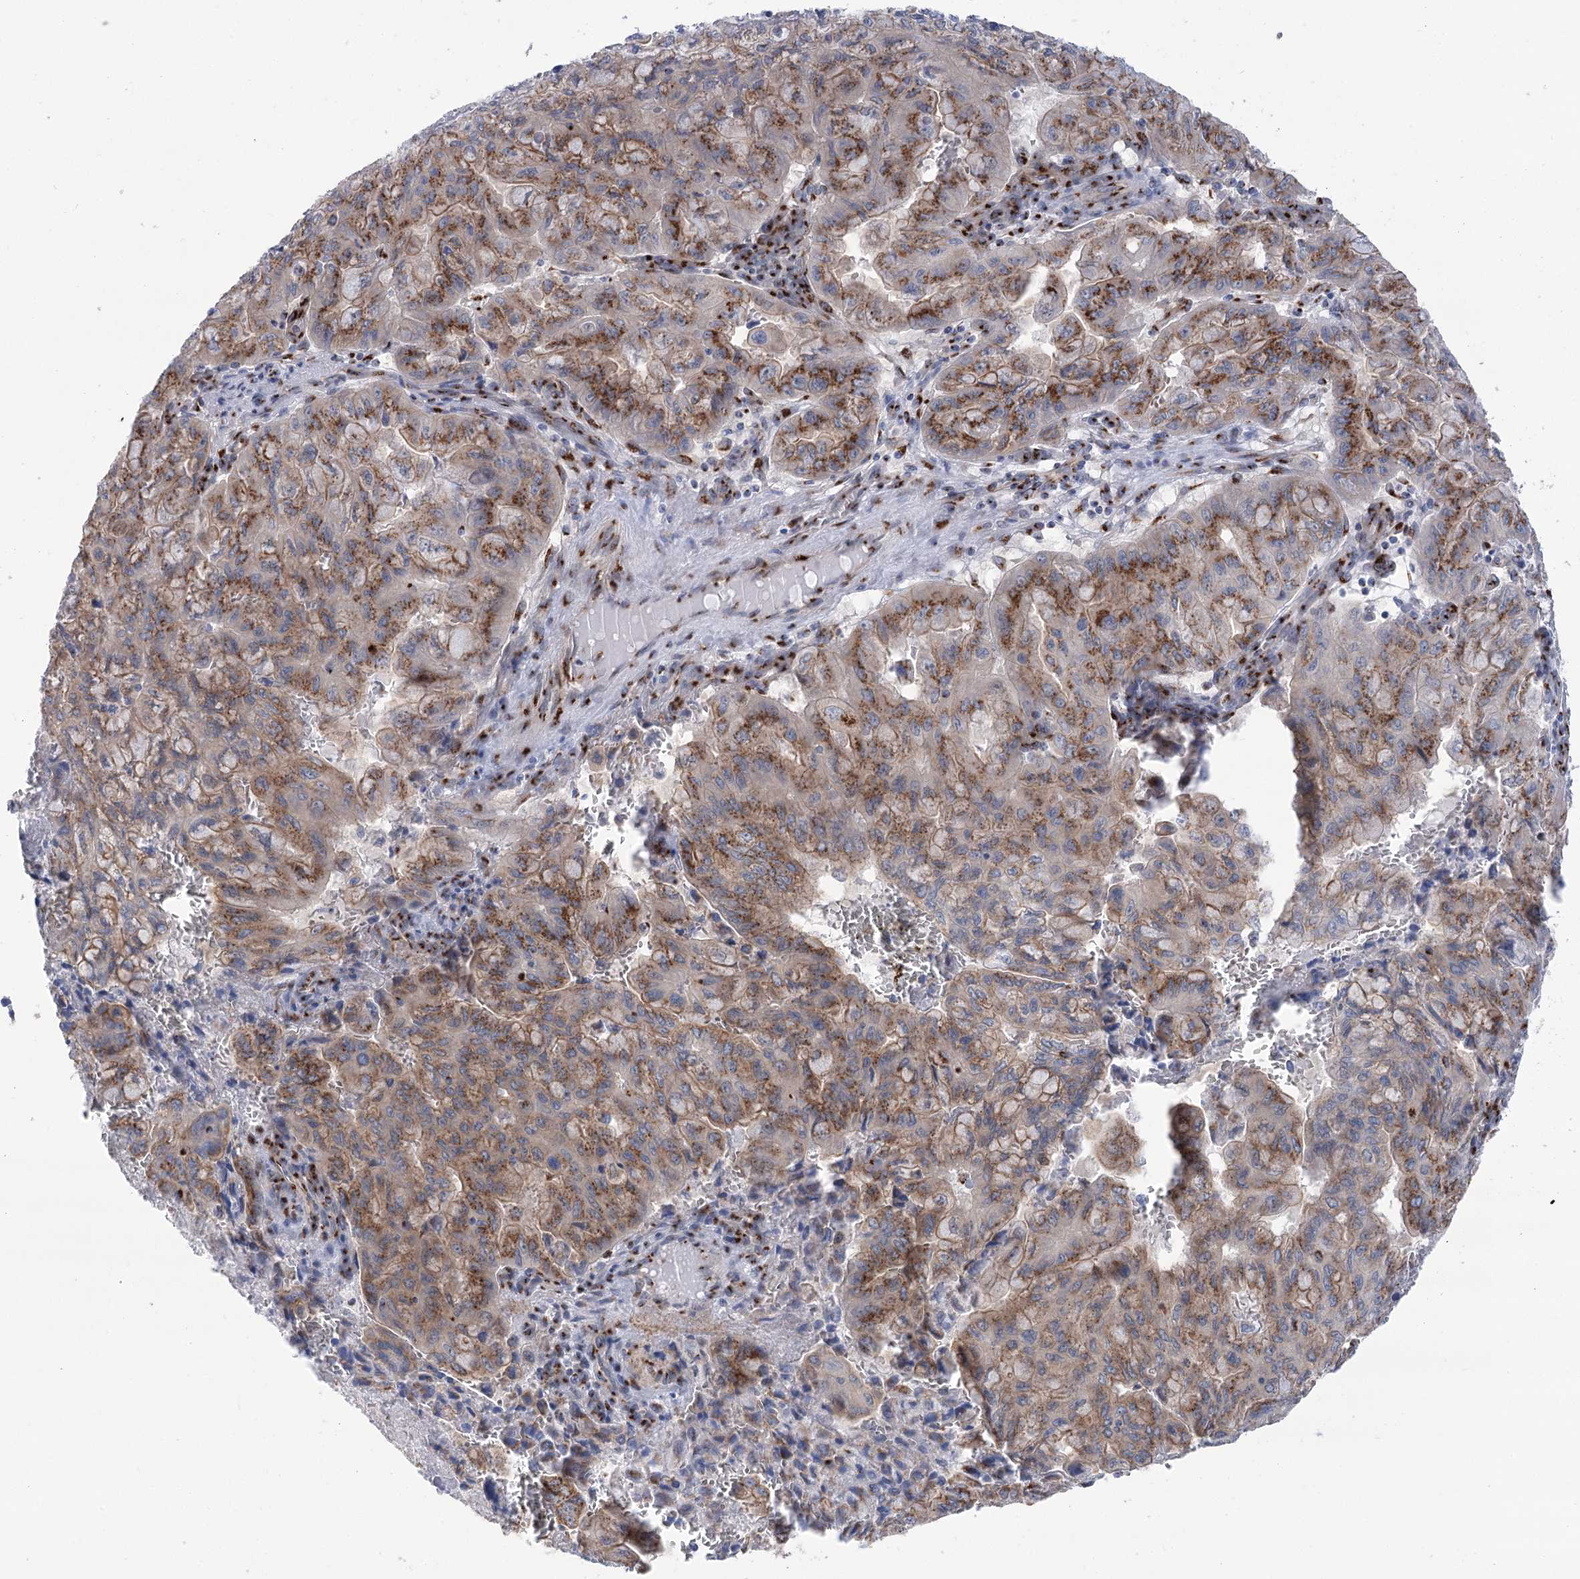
{"staining": {"intensity": "moderate", "quantity": ">75%", "location": "cytoplasmic/membranous"}, "tissue": "pancreatic cancer", "cell_type": "Tumor cells", "image_type": "cancer", "snomed": [{"axis": "morphology", "description": "Adenocarcinoma, NOS"}, {"axis": "topography", "description": "Pancreas"}], "caption": "Immunohistochemical staining of pancreatic cancer demonstrates moderate cytoplasmic/membranous protein expression in about >75% of tumor cells. (Stains: DAB (3,3'-diaminobenzidine) in brown, nuclei in blue, Microscopy: brightfield microscopy at high magnification).", "gene": "TMEM165", "patient": {"sex": "male", "age": 51}}